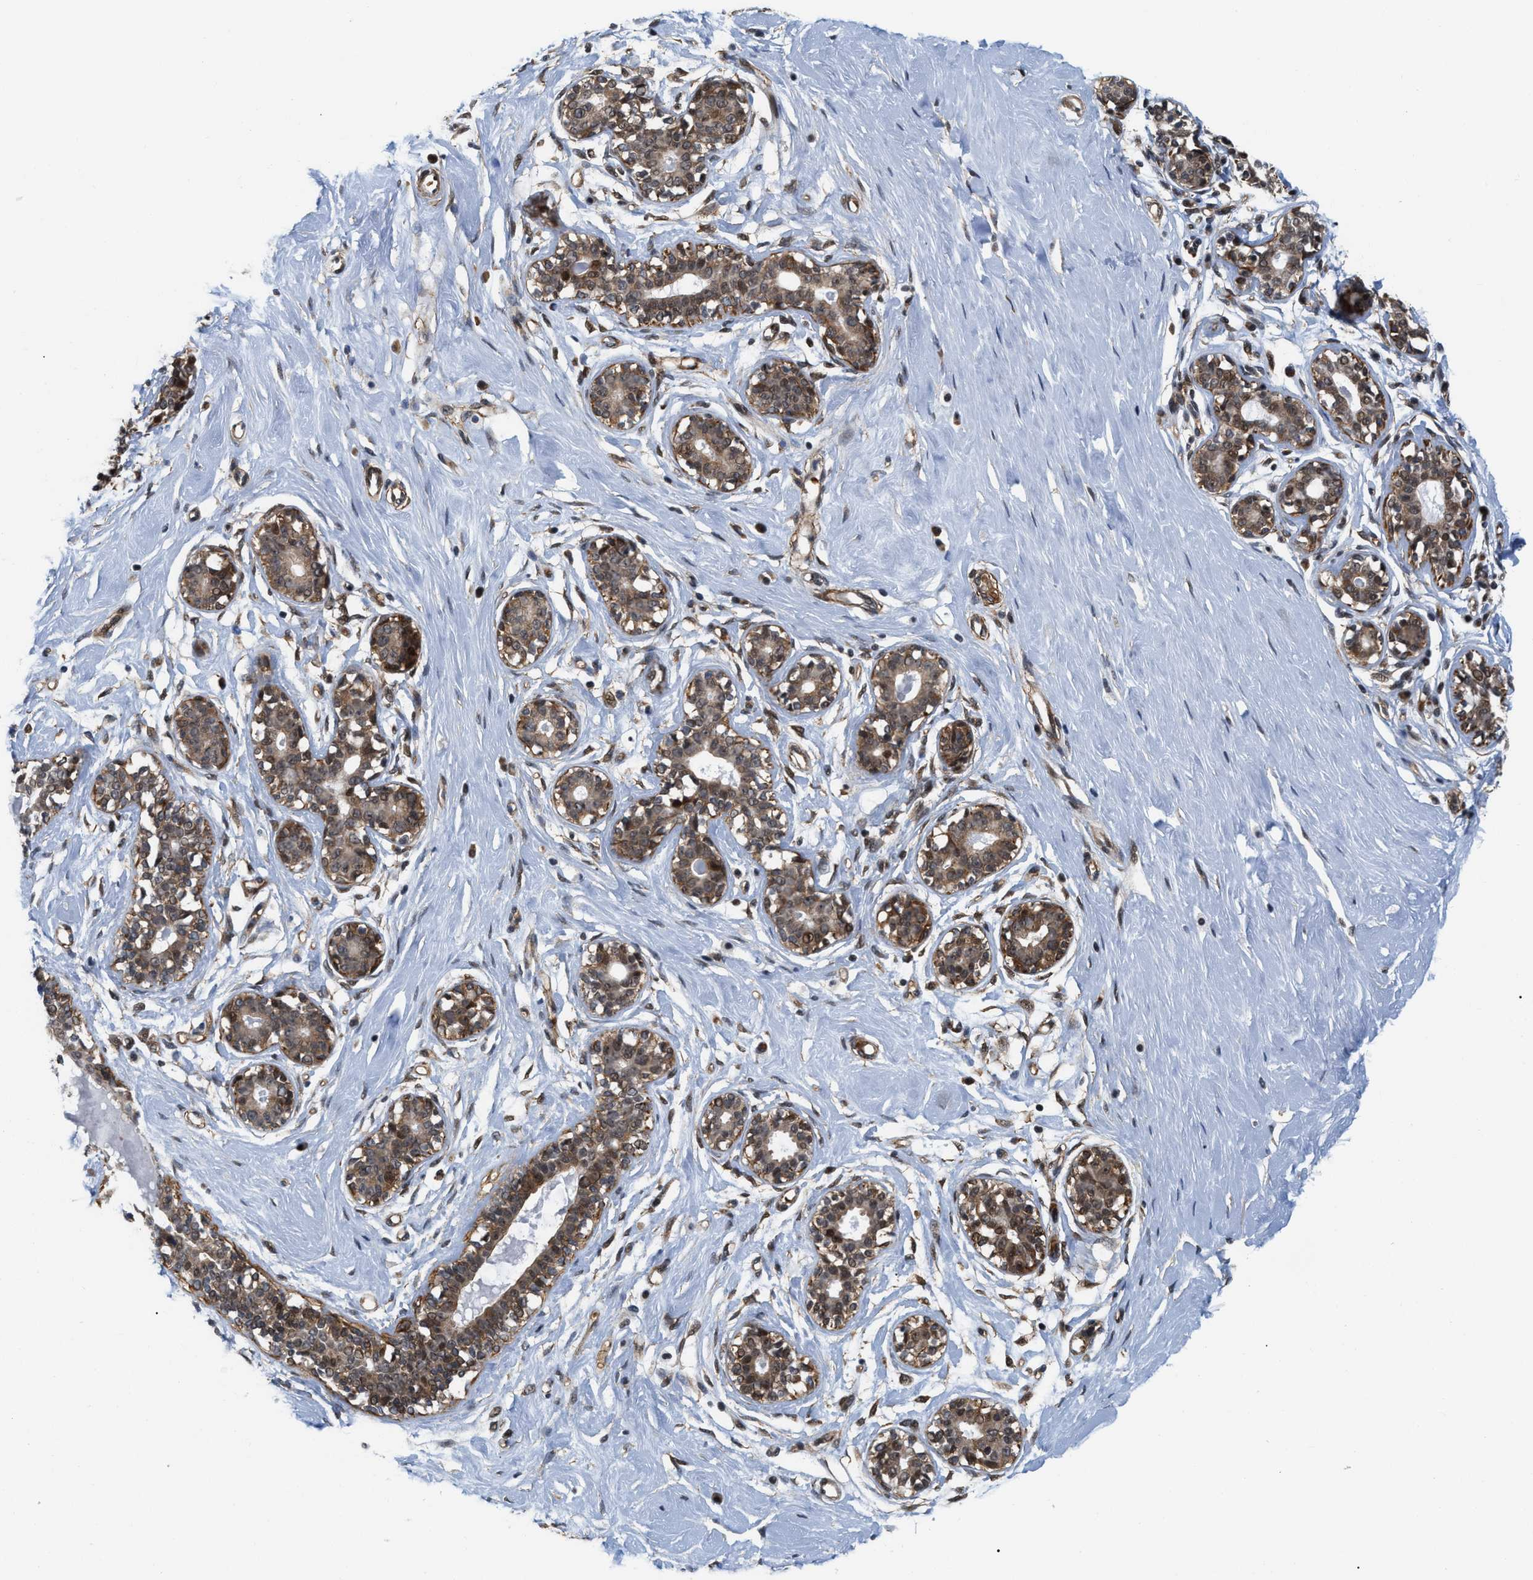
{"staining": {"intensity": "negative", "quantity": "none", "location": "none"}, "tissue": "breast", "cell_type": "Adipocytes", "image_type": "normal", "snomed": [{"axis": "morphology", "description": "Normal tissue, NOS"}, {"axis": "topography", "description": "Breast"}], "caption": "Immunohistochemistry (IHC) histopathology image of unremarkable human breast stained for a protein (brown), which reveals no staining in adipocytes.", "gene": "GPRASP2", "patient": {"sex": "female", "age": 23}}